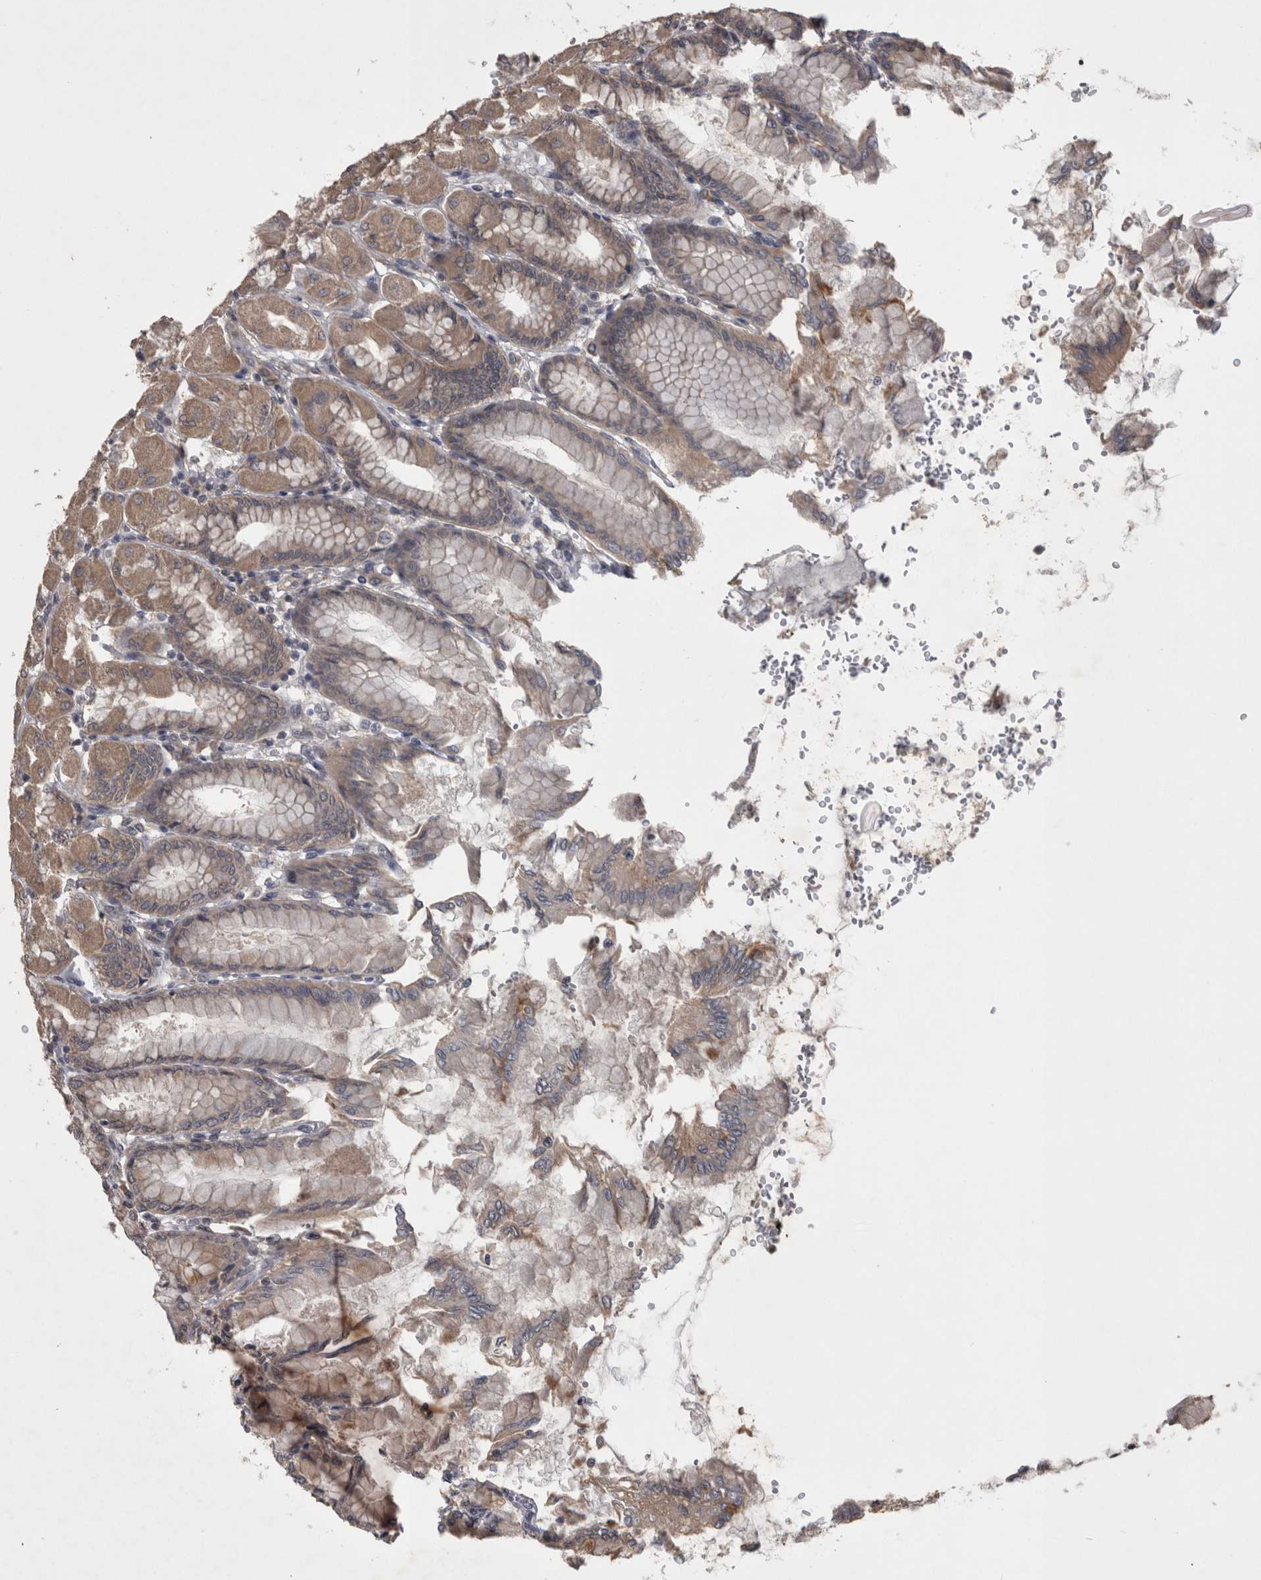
{"staining": {"intensity": "moderate", "quantity": ">75%", "location": "cytoplasmic/membranous"}, "tissue": "stomach", "cell_type": "Glandular cells", "image_type": "normal", "snomed": [{"axis": "morphology", "description": "Normal tissue, NOS"}, {"axis": "topography", "description": "Stomach, upper"}], "caption": "Immunohistochemical staining of unremarkable stomach demonstrates medium levels of moderate cytoplasmic/membranous expression in approximately >75% of glandular cells. Using DAB (3,3'-diaminobenzidine) (brown) and hematoxylin (blue) stains, captured at high magnification using brightfield microscopy.", "gene": "ZNF114", "patient": {"sex": "female", "age": 56}}